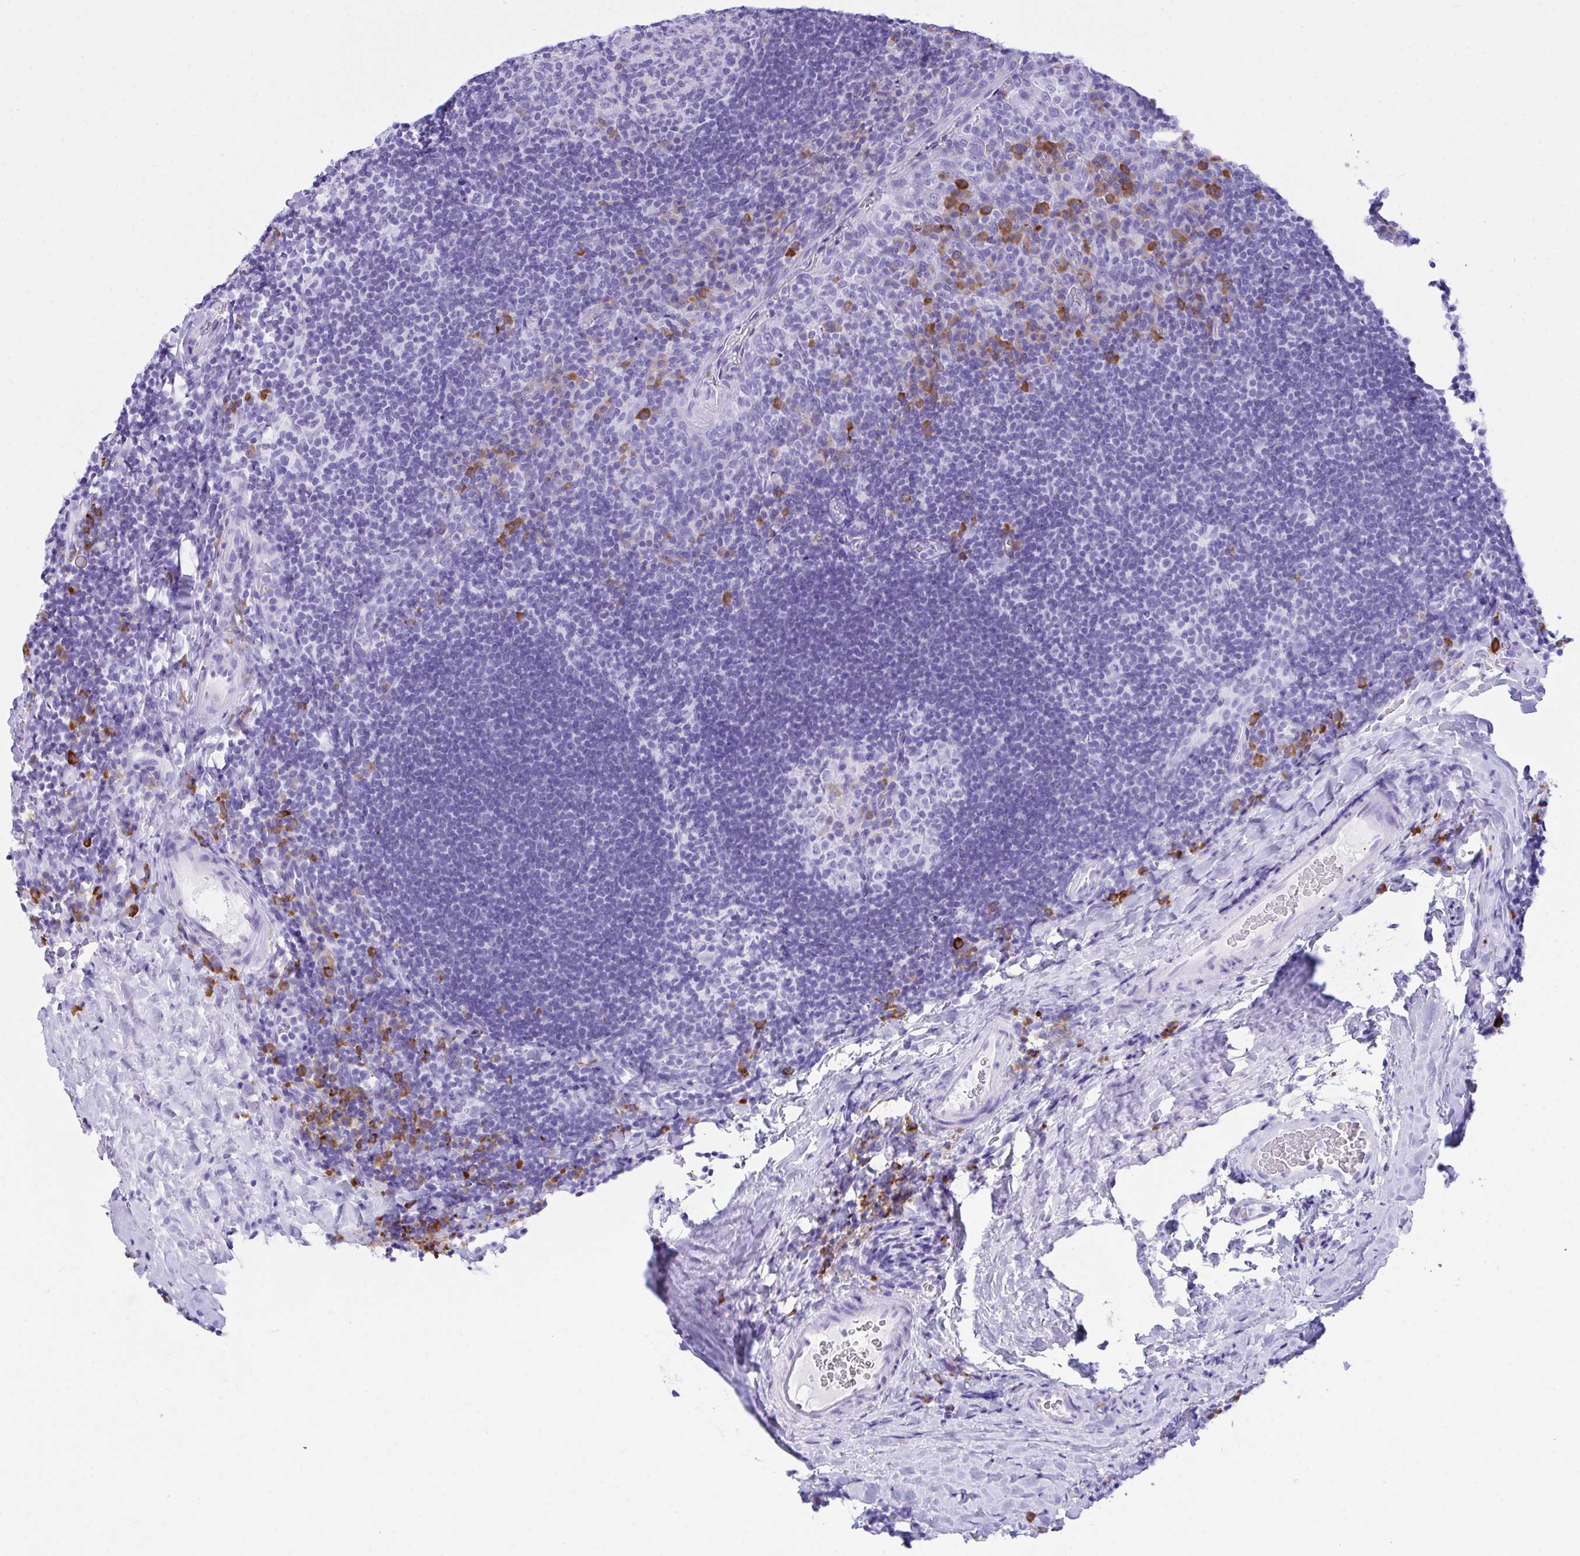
{"staining": {"intensity": "moderate", "quantity": "<25%", "location": "cytoplasmic/membranous"}, "tissue": "tonsil", "cell_type": "Germinal center cells", "image_type": "normal", "snomed": [{"axis": "morphology", "description": "Normal tissue, NOS"}, {"axis": "topography", "description": "Tonsil"}], "caption": "The histopathology image displays immunohistochemical staining of normal tonsil. There is moderate cytoplasmic/membranous staining is present in about <25% of germinal center cells. The staining was performed using DAB, with brown indicating positive protein expression. Nuclei are stained blue with hematoxylin.", "gene": "BEST4", "patient": {"sex": "male", "age": 17}}